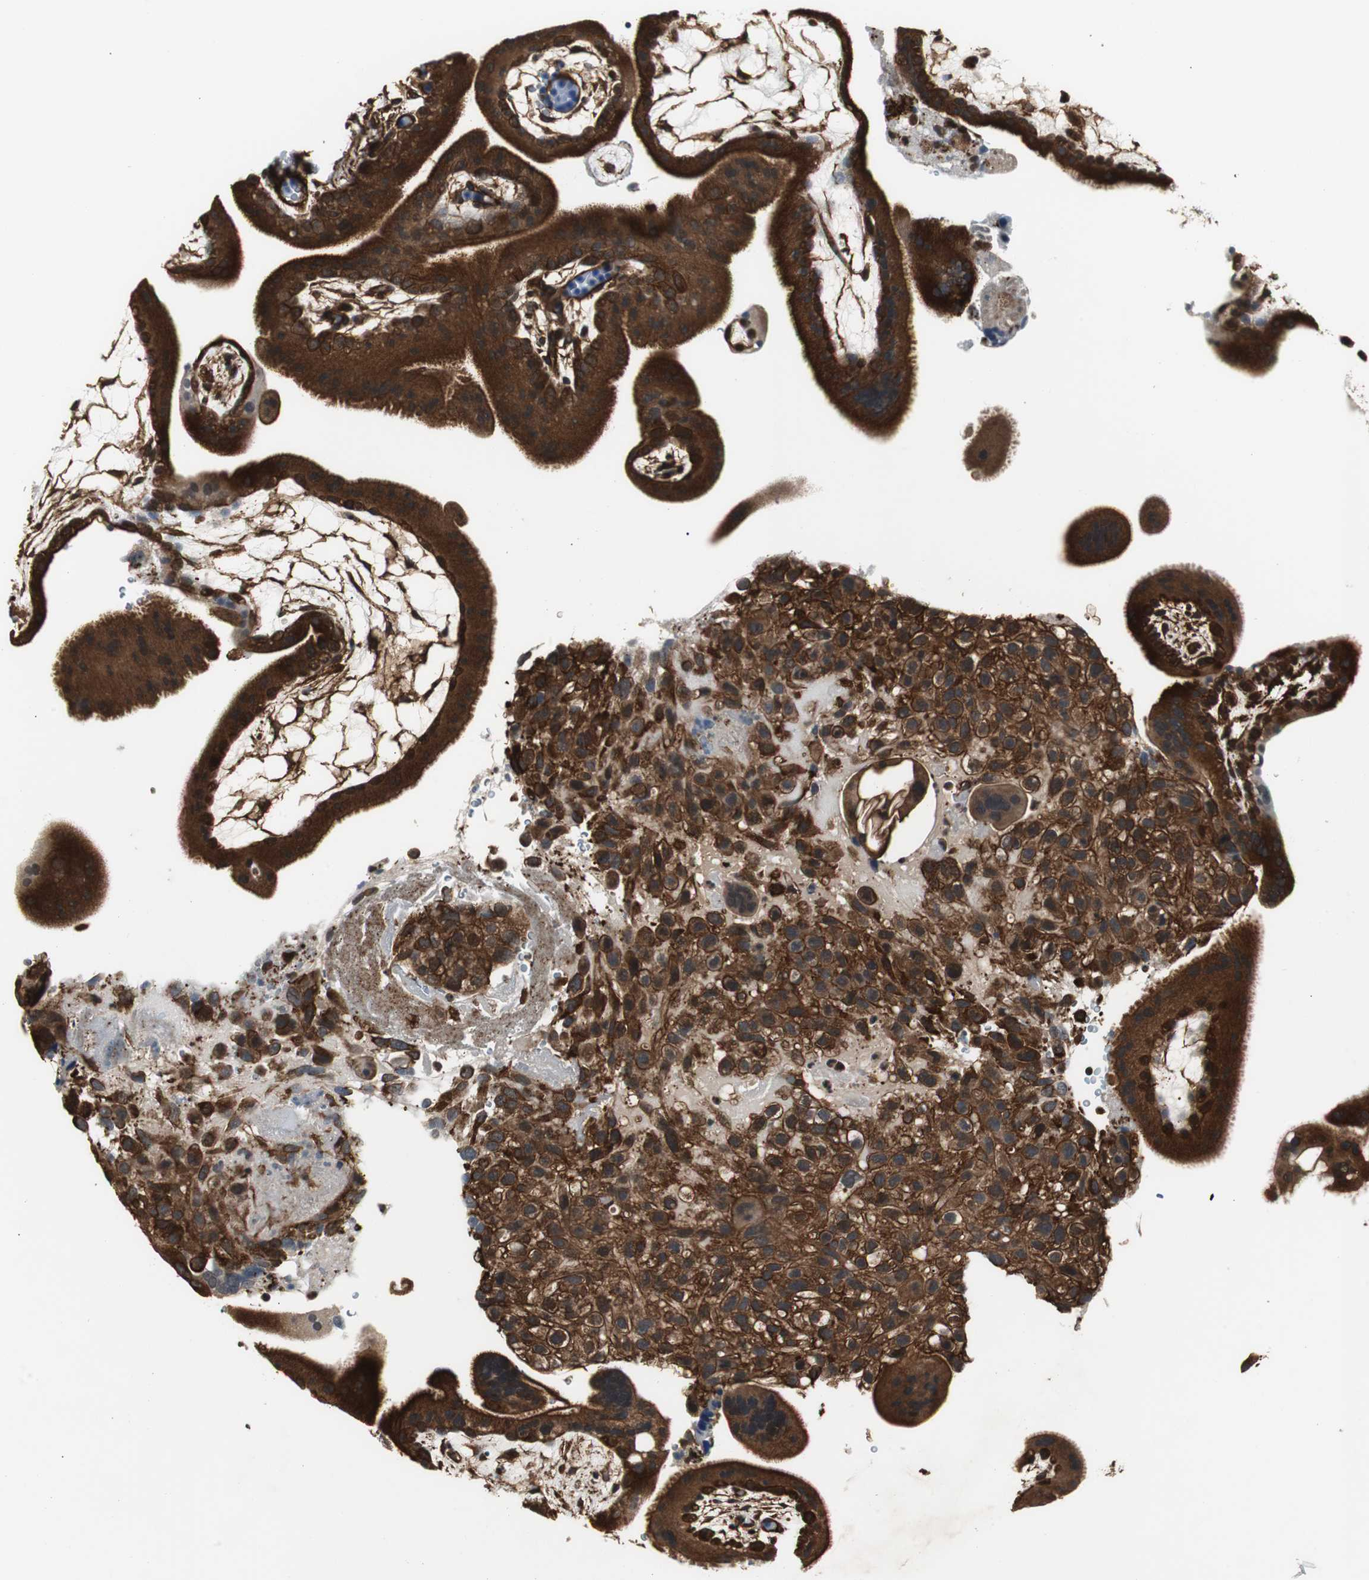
{"staining": {"intensity": "strong", "quantity": ">75%", "location": "cytoplasmic/membranous"}, "tissue": "placenta", "cell_type": "Decidual cells", "image_type": "normal", "snomed": [{"axis": "morphology", "description": "Normal tissue, NOS"}, {"axis": "topography", "description": "Placenta"}], "caption": "Strong cytoplasmic/membranous protein positivity is seen in about >75% of decidual cells in placenta. (DAB IHC, brown staining for protein, blue staining for nuclei).", "gene": "PTPN11", "patient": {"sex": "female", "age": 19}}